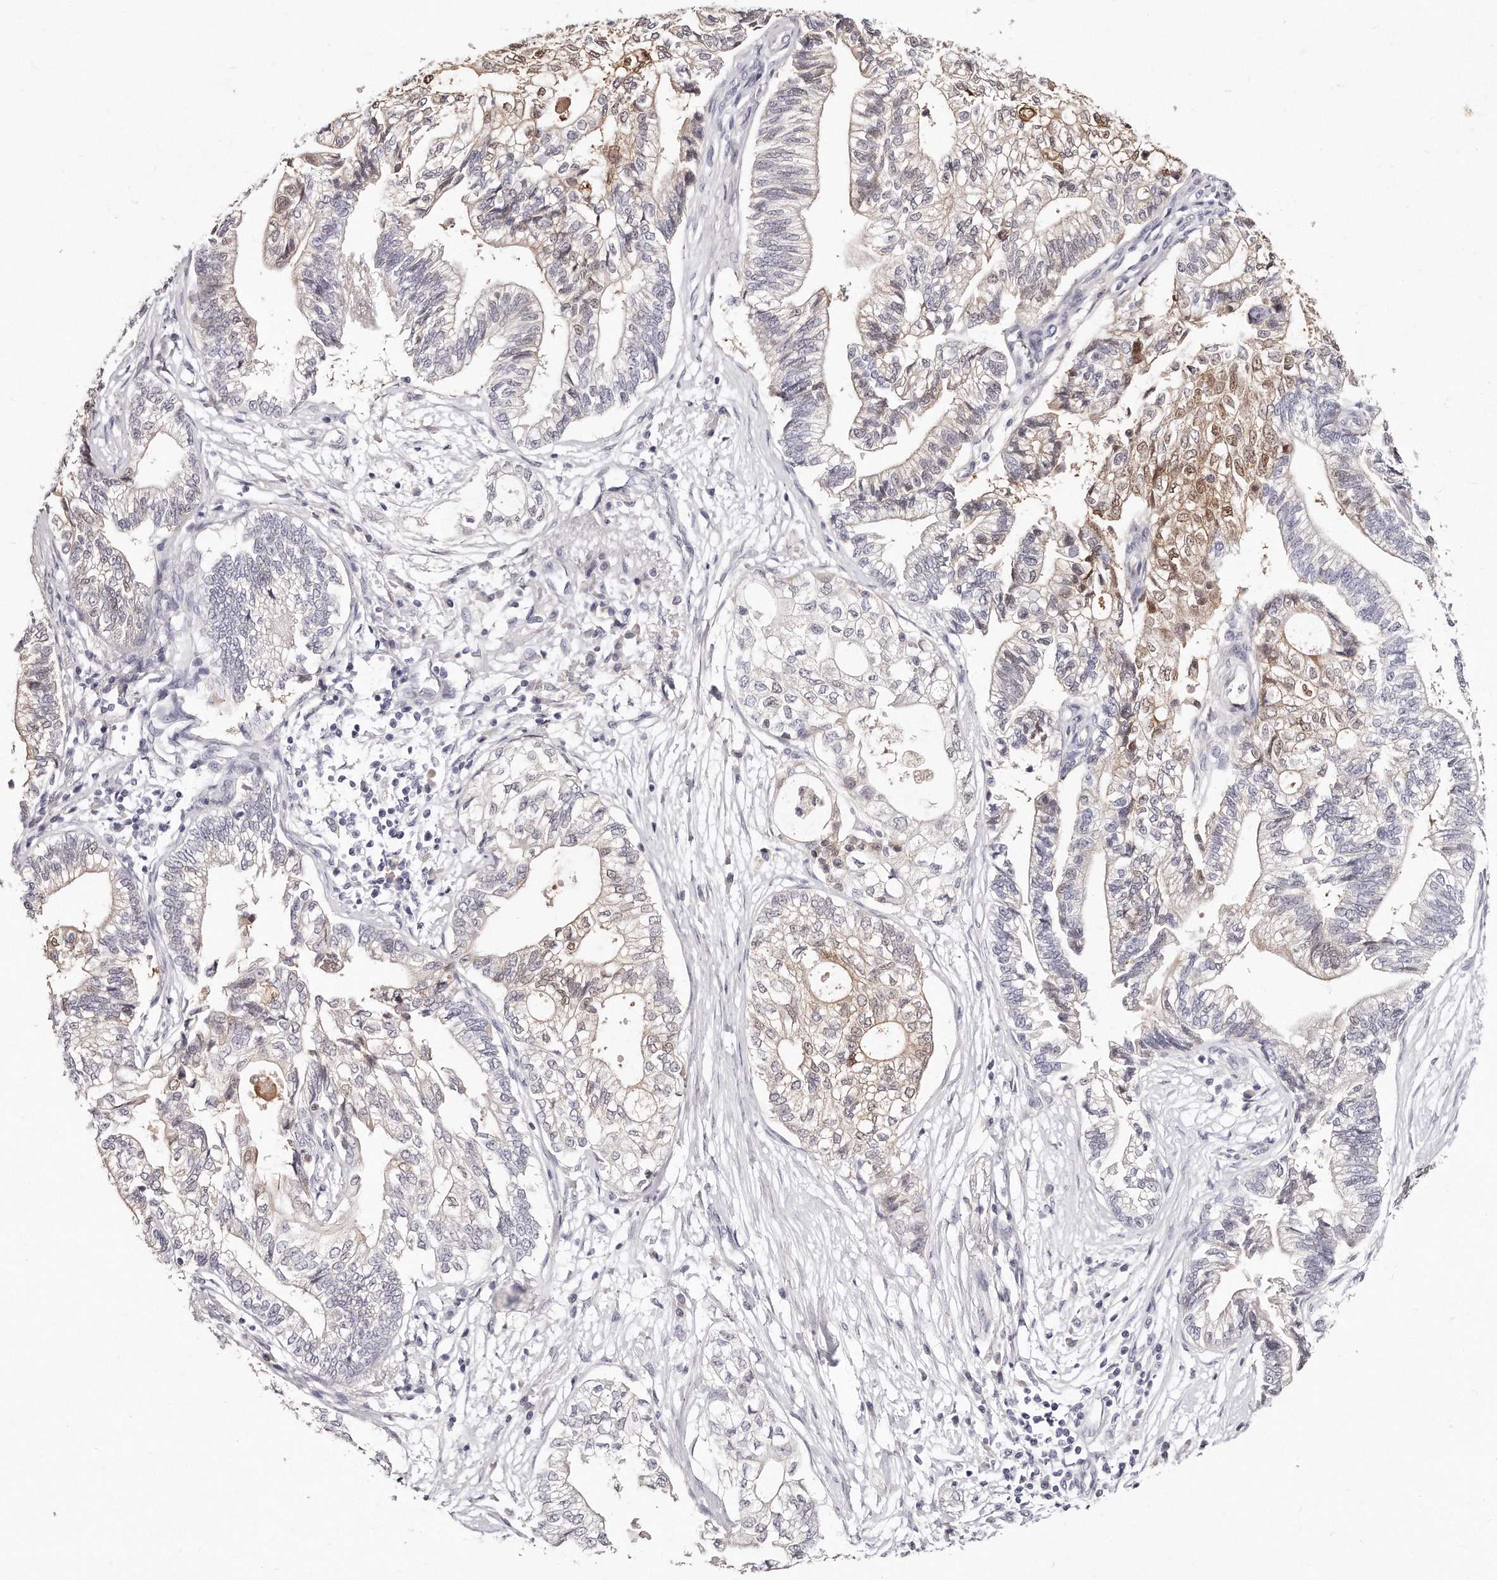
{"staining": {"intensity": "weak", "quantity": "<25%", "location": "cytoplasmic/membranous,nuclear"}, "tissue": "pancreatic cancer", "cell_type": "Tumor cells", "image_type": "cancer", "snomed": [{"axis": "morphology", "description": "Adenocarcinoma, NOS"}, {"axis": "topography", "description": "Pancreas"}], "caption": "Immunohistochemistry (IHC) photomicrograph of neoplastic tissue: human pancreatic adenocarcinoma stained with DAB displays no significant protein staining in tumor cells.", "gene": "GDA", "patient": {"sex": "male", "age": 72}}